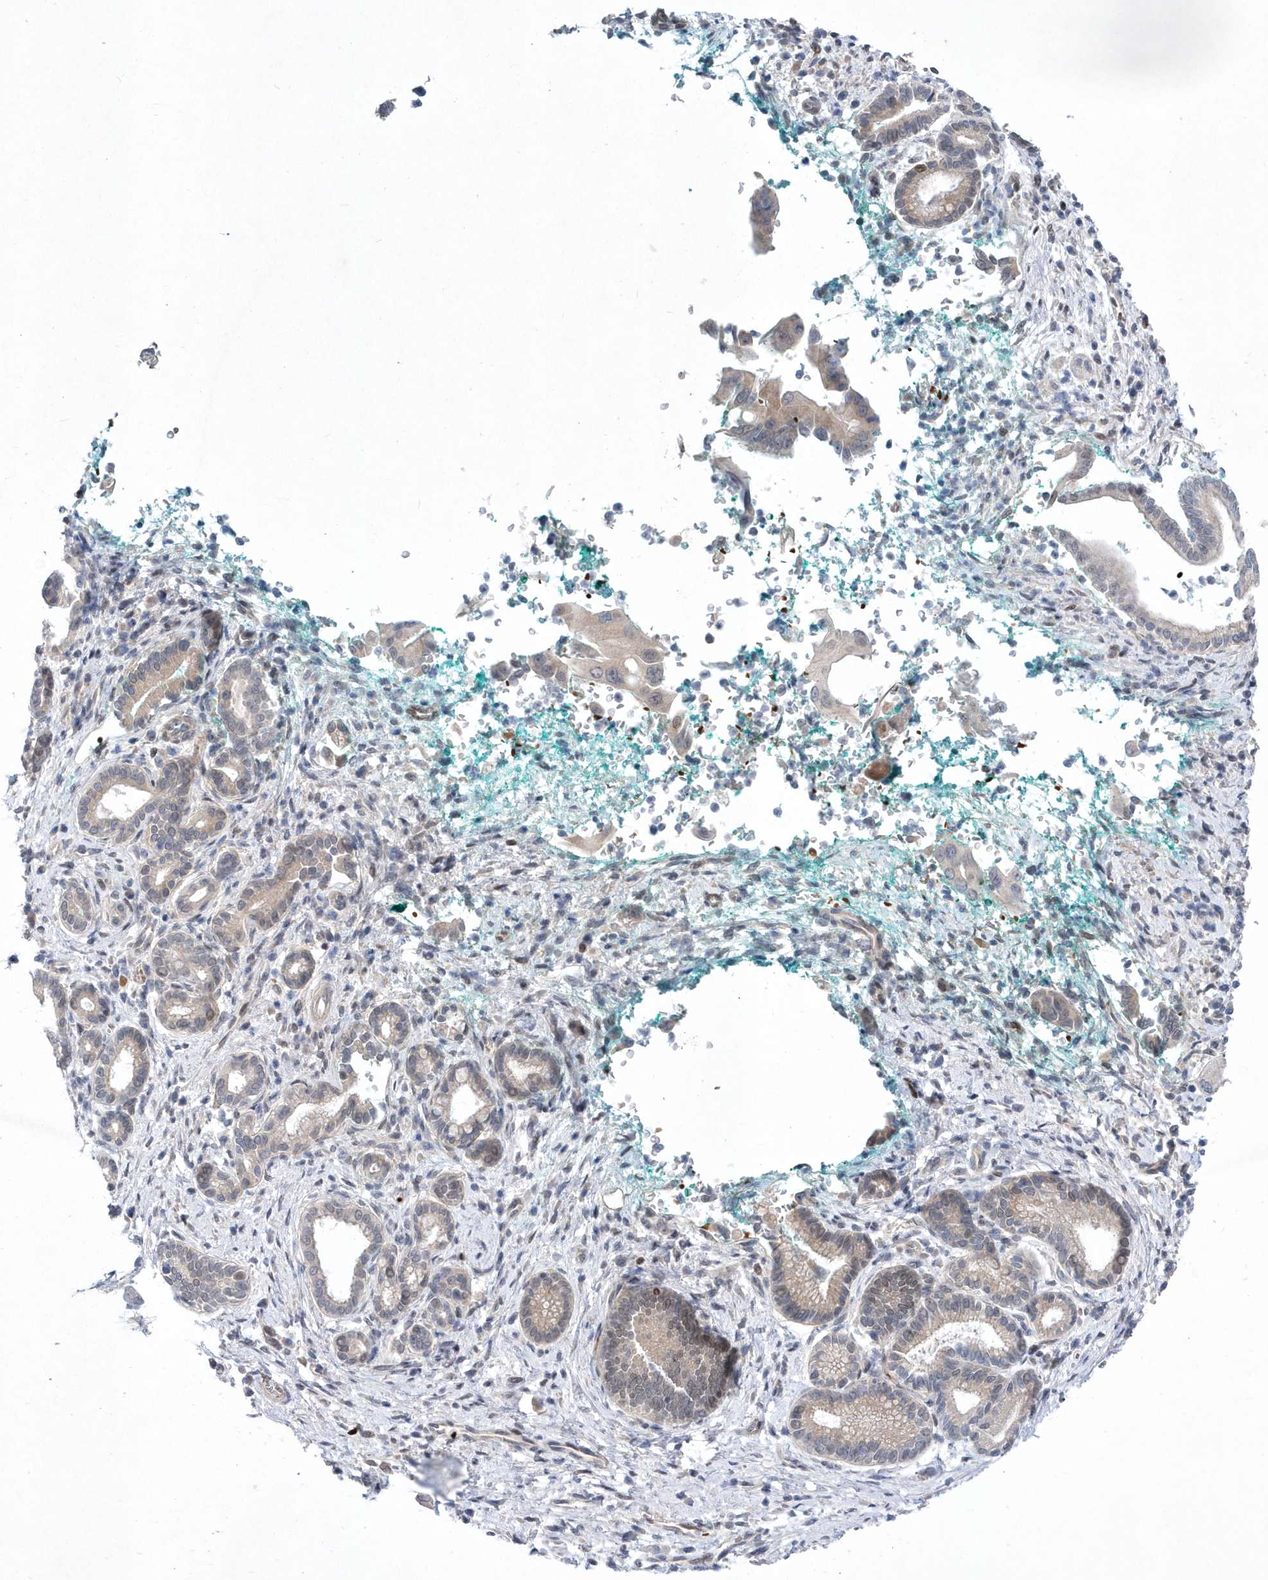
{"staining": {"intensity": "weak", "quantity": "<25%", "location": "cytoplasmic/membranous,nuclear"}, "tissue": "pancreatic cancer", "cell_type": "Tumor cells", "image_type": "cancer", "snomed": [{"axis": "morphology", "description": "Adenocarcinoma, NOS"}, {"axis": "topography", "description": "Pancreas"}], "caption": "Protein analysis of pancreatic adenocarcinoma reveals no significant staining in tumor cells. (DAB IHC visualized using brightfield microscopy, high magnification).", "gene": "ZNF875", "patient": {"sex": "male", "age": 78}}